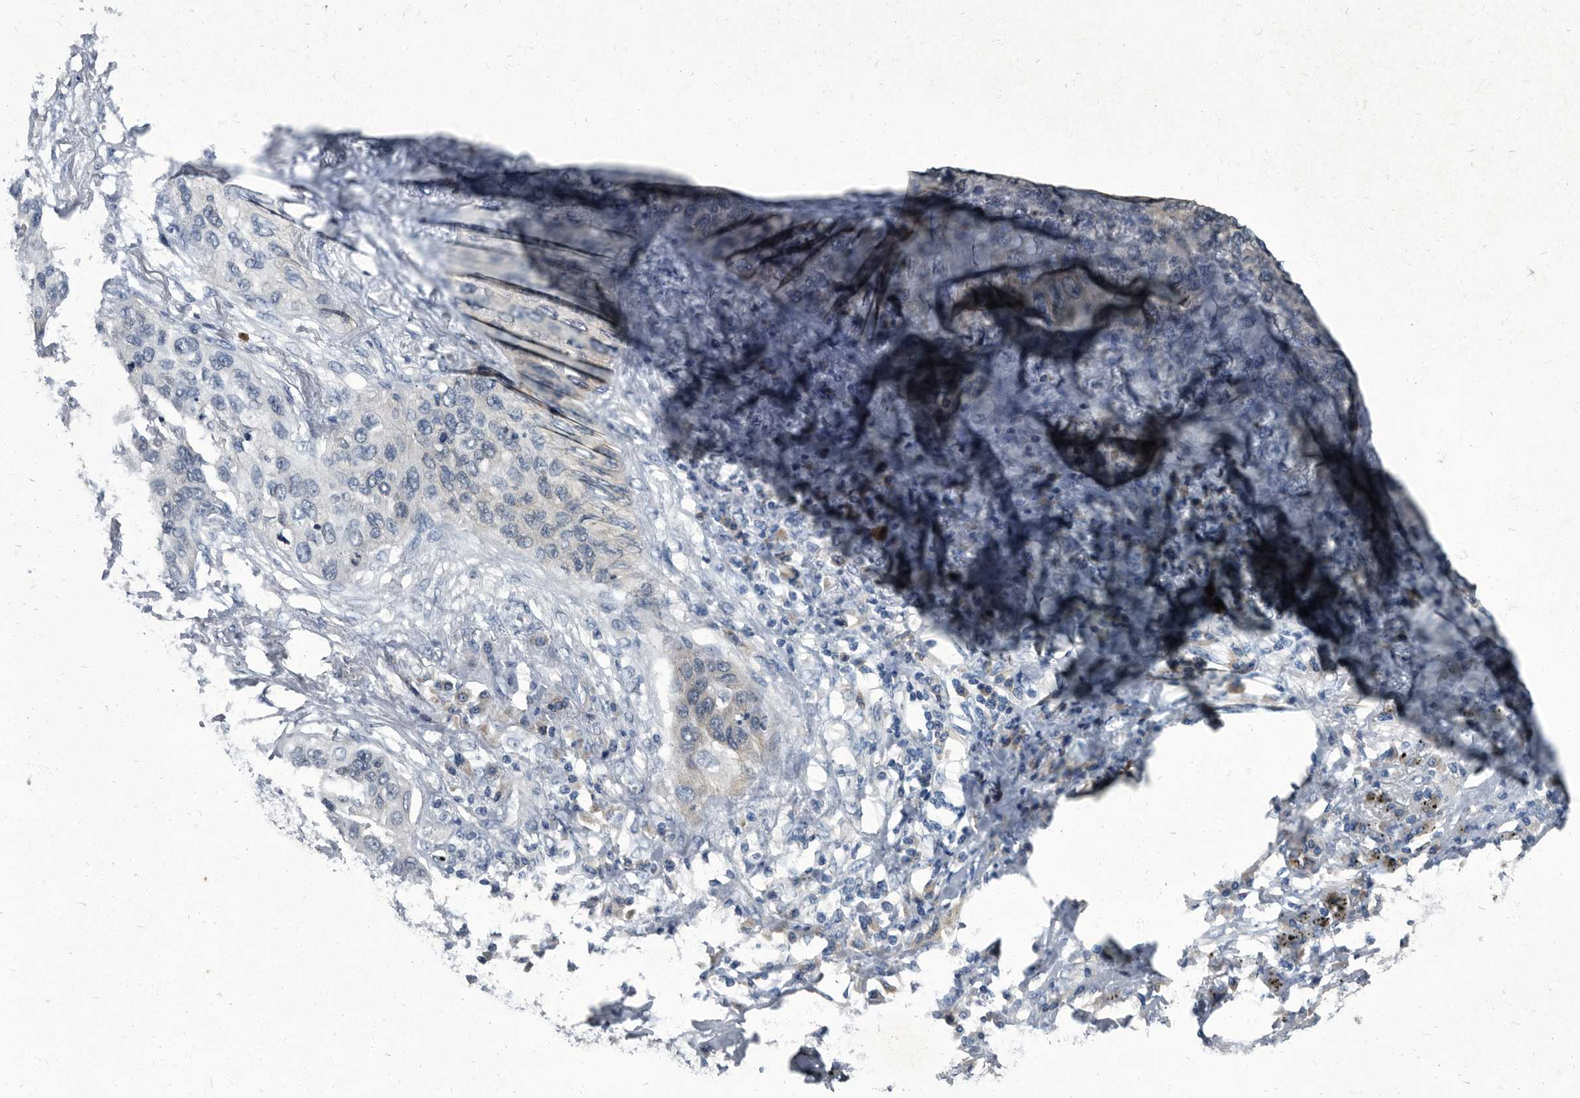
{"staining": {"intensity": "negative", "quantity": "none", "location": "none"}, "tissue": "lung cancer", "cell_type": "Tumor cells", "image_type": "cancer", "snomed": [{"axis": "morphology", "description": "Squamous cell carcinoma, NOS"}, {"axis": "topography", "description": "Lung"}], "caption": "Tumor cells are negative for brown protein staining in lung squamous cell carcinoma. The staining was performed using DAB (3,3'-diaminobenzidine) to visualize the protein expression in brown, while the nuclei were stained in blue with hematoxylin (Magnification: 20x).", "gene": "CDV3", "patient": {"sex": "female", "age": 63}}